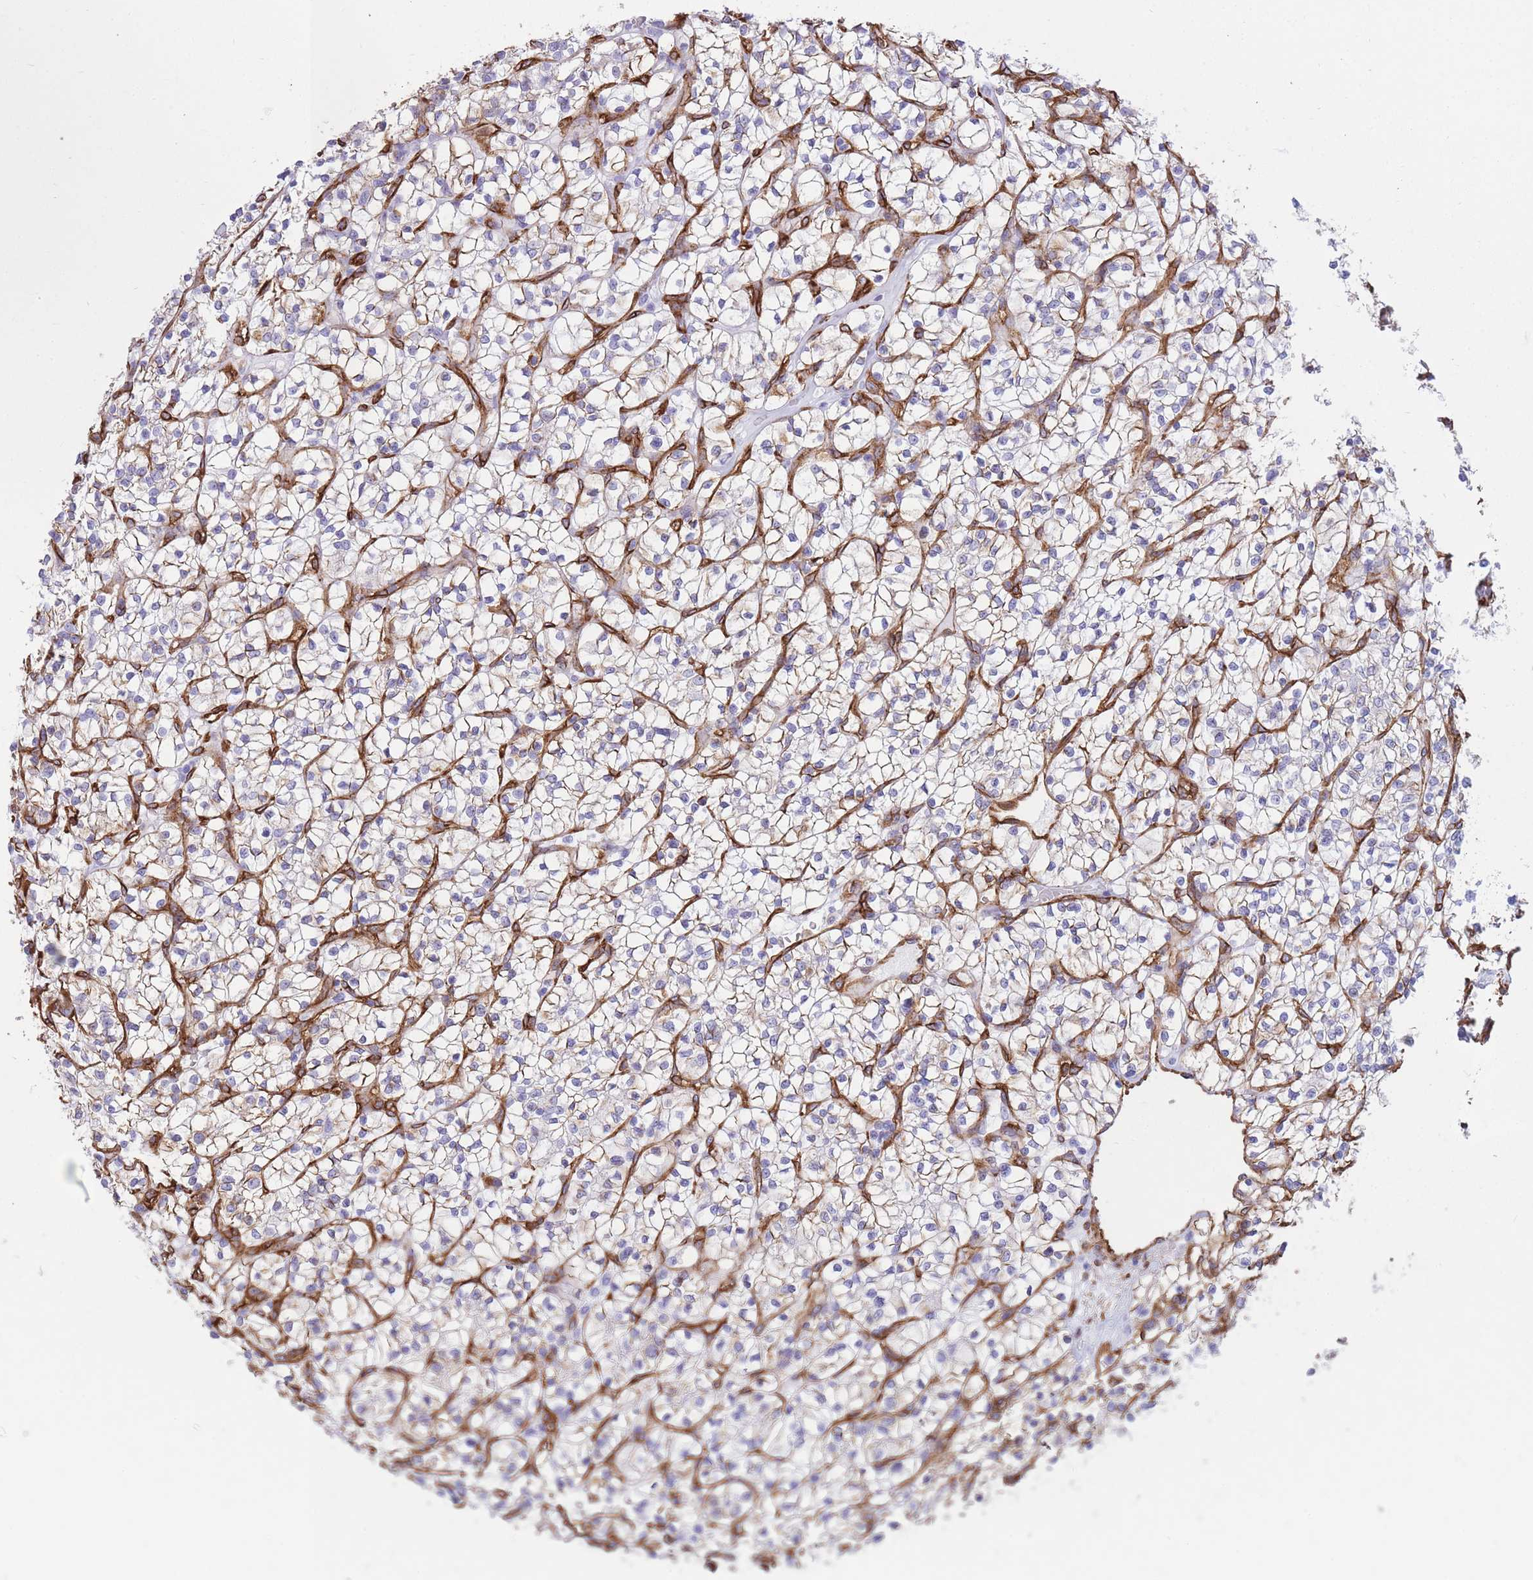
{"staining": {"intensity": "negative", "quantity": "none", "location": "none"}, "tissue": "renal cancer", "cell_type": "Tumor cells", "image_type": "cancer", "snomed": [{"axis": "morphology", "description": "Adenocarcinoma, NOS"}, {"axis": "topography", "description": "Kidney"}], "caption": "This is an immunohistochemistry histopathology image of renal adenocarcinoma. There is no staining in tumor cells.", "gene": "CAVIN1", "patient": {"sex": "female", "age": 64}}